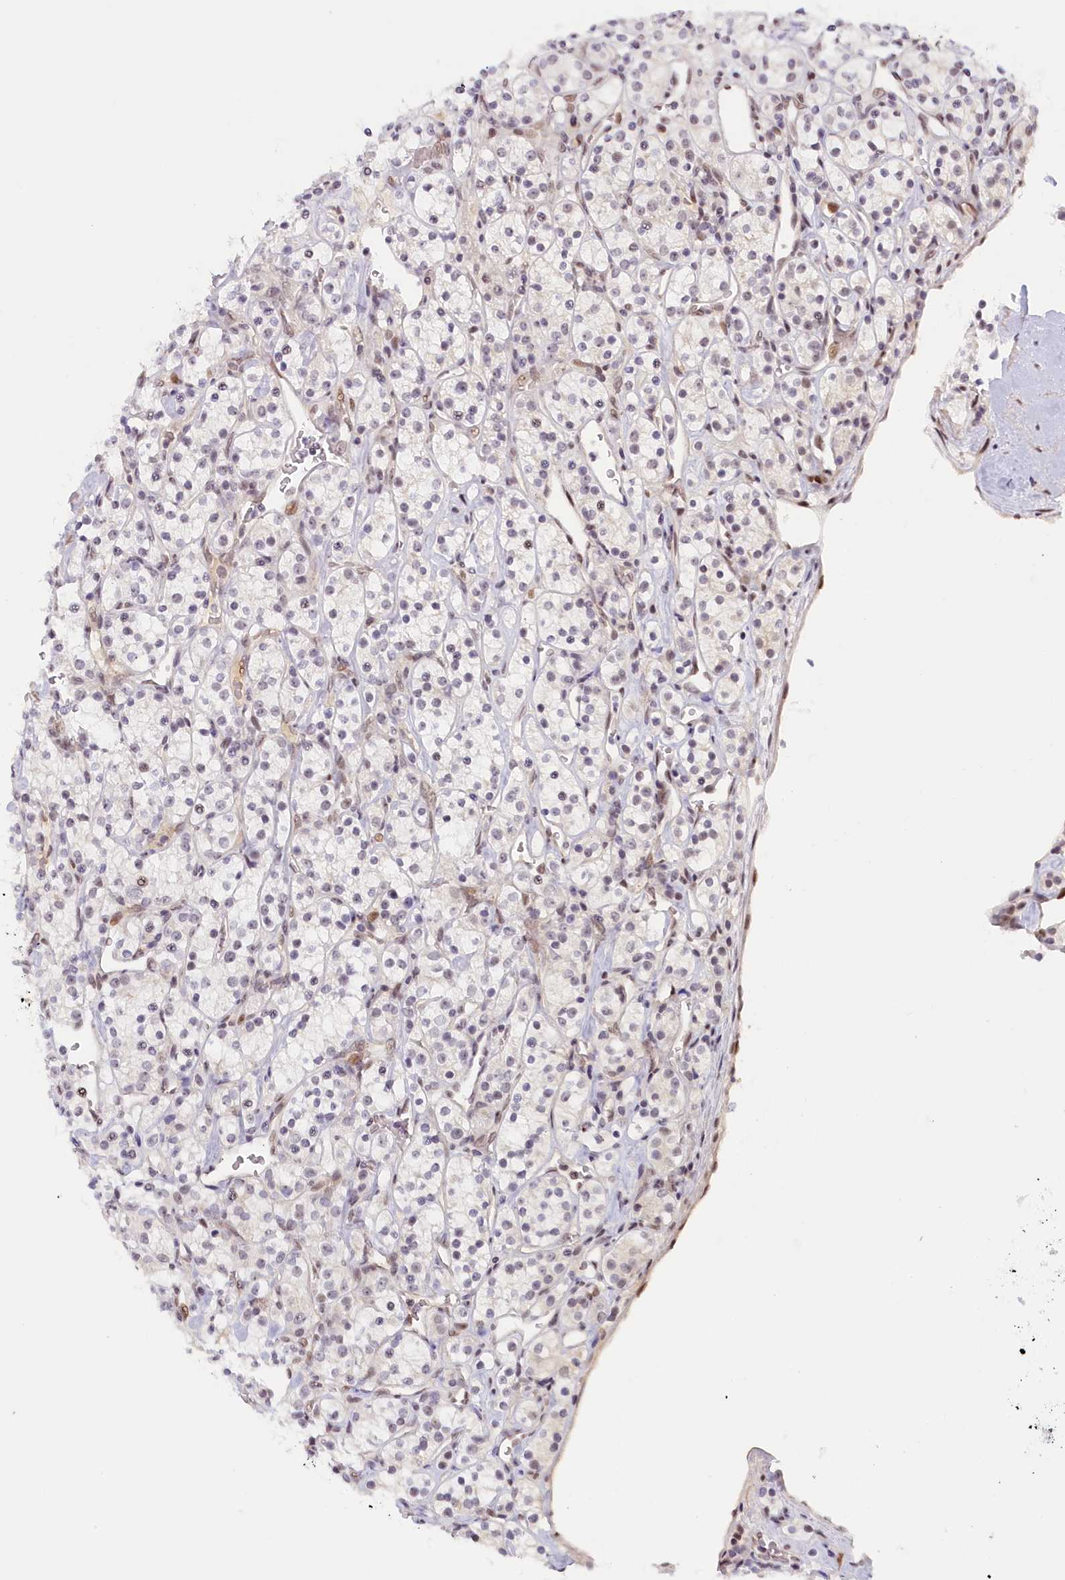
{"staining": {"intensity": "negative", "quantity": "none", "location": "none"}, "tissue": "renal cancer", "cell_type": "Tumor cells", "image_type": "cancer", "snomed": [{"axis": "morphology", "description": "Adenocarcinoma, NOS"}, {"axis": "topography", "description": "Kidney"}], "caption": "Renal cancer was stained to show a protein in brown. There is no significant staining in tumor cells.", "gene": "SEC31B", "patient": {"sex": "male", "age": 77}}